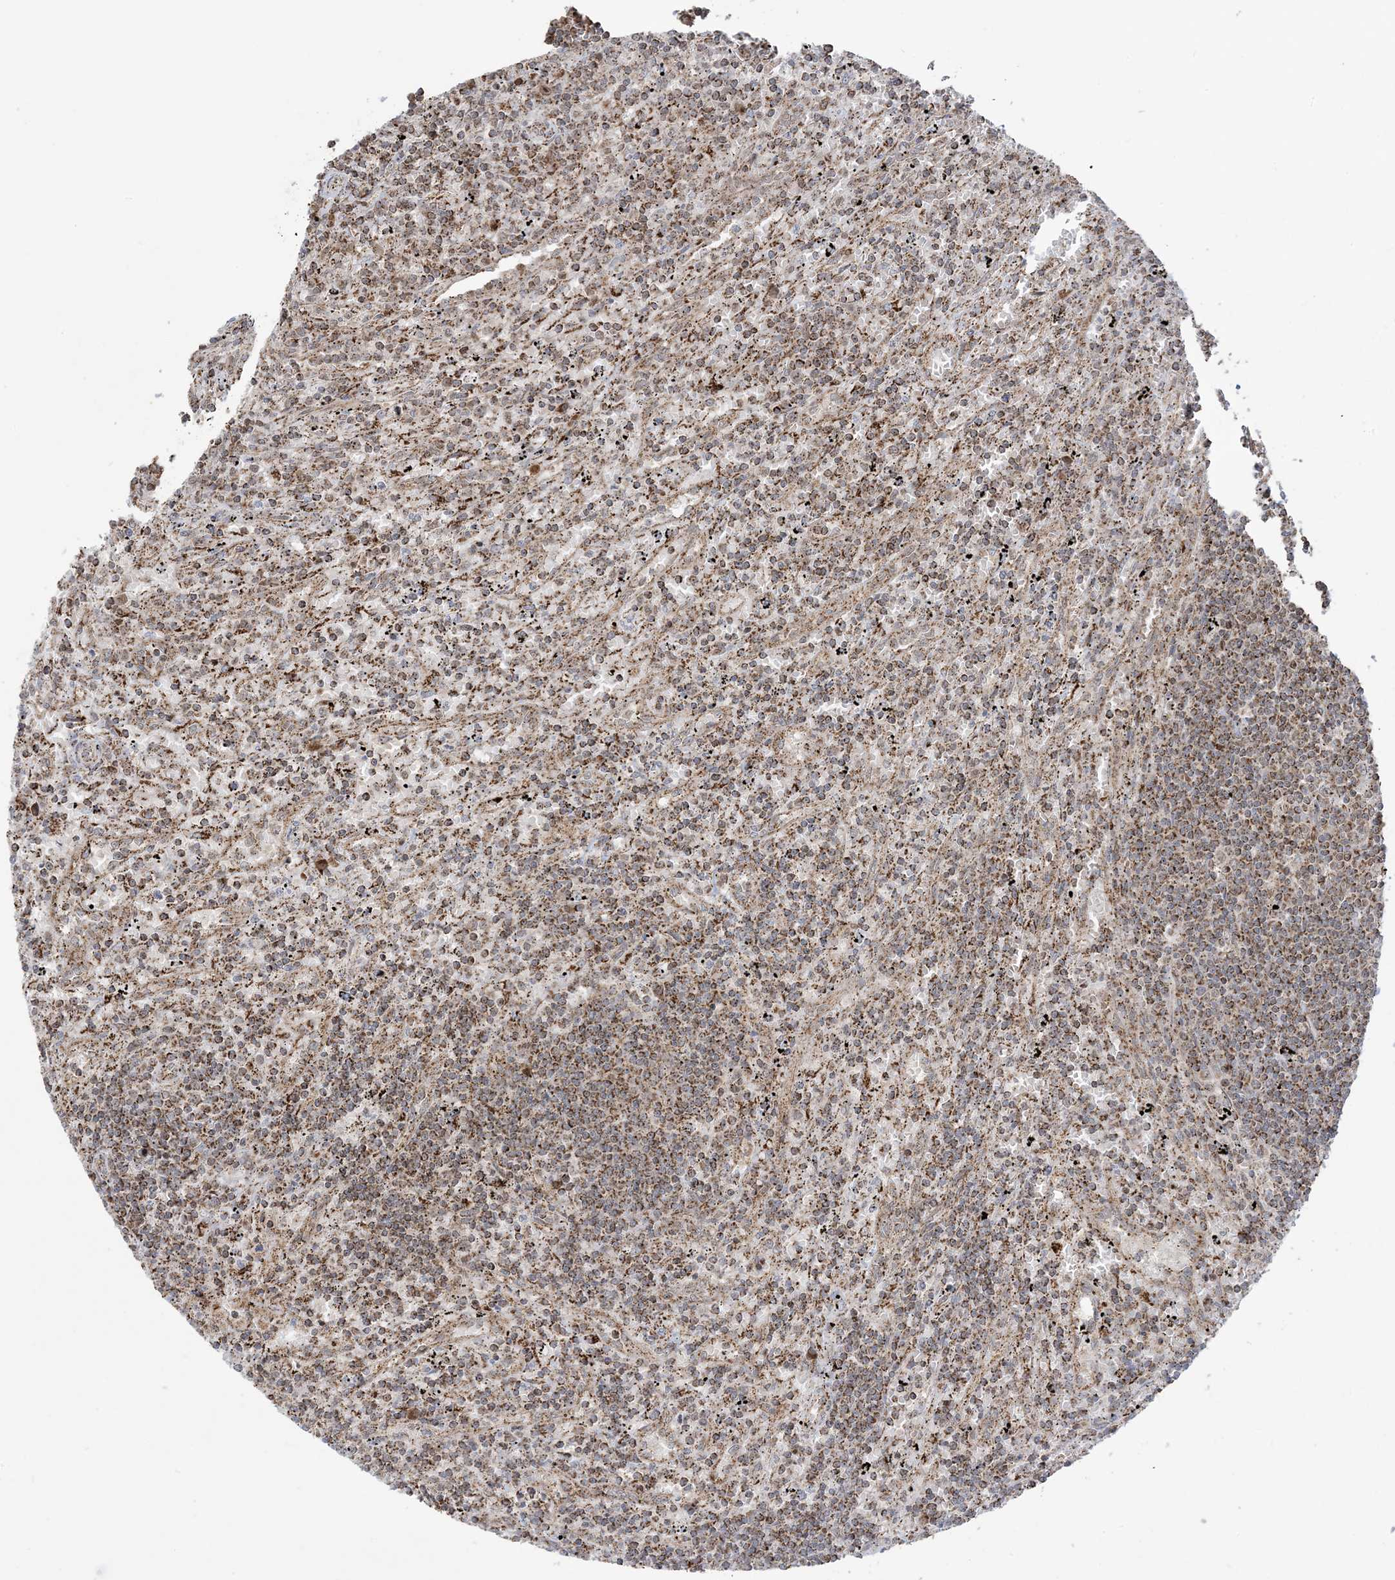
{"staining": {"intensity": "moderate", "quantity": ">75%", "location": "cytoplasmic/membranous"}, "tissue": "lymphoma", "cell_type": "Tumor cells", "image_type": "cancer", "snomed": [{"axis": "morphology", "description": "Malignant lymphoma, non-Hodgkin's type, Low grade"}, {"axis": "topography", "description": "Spleen"}], "caption": "Tumor cells display moderate cytoplasmic/membranous positivity in about >75% of cells in low-grade malignant lymphoma, non-Hodgkin's type. (Stains: DAB (3,3'-diaminobenzidine) in brown, nuclei in blue, Microscopy: brightfield microscopy at high magnification).", "gene": "MAPKBP1", "patient": {"sex": "male", "age": 76}}